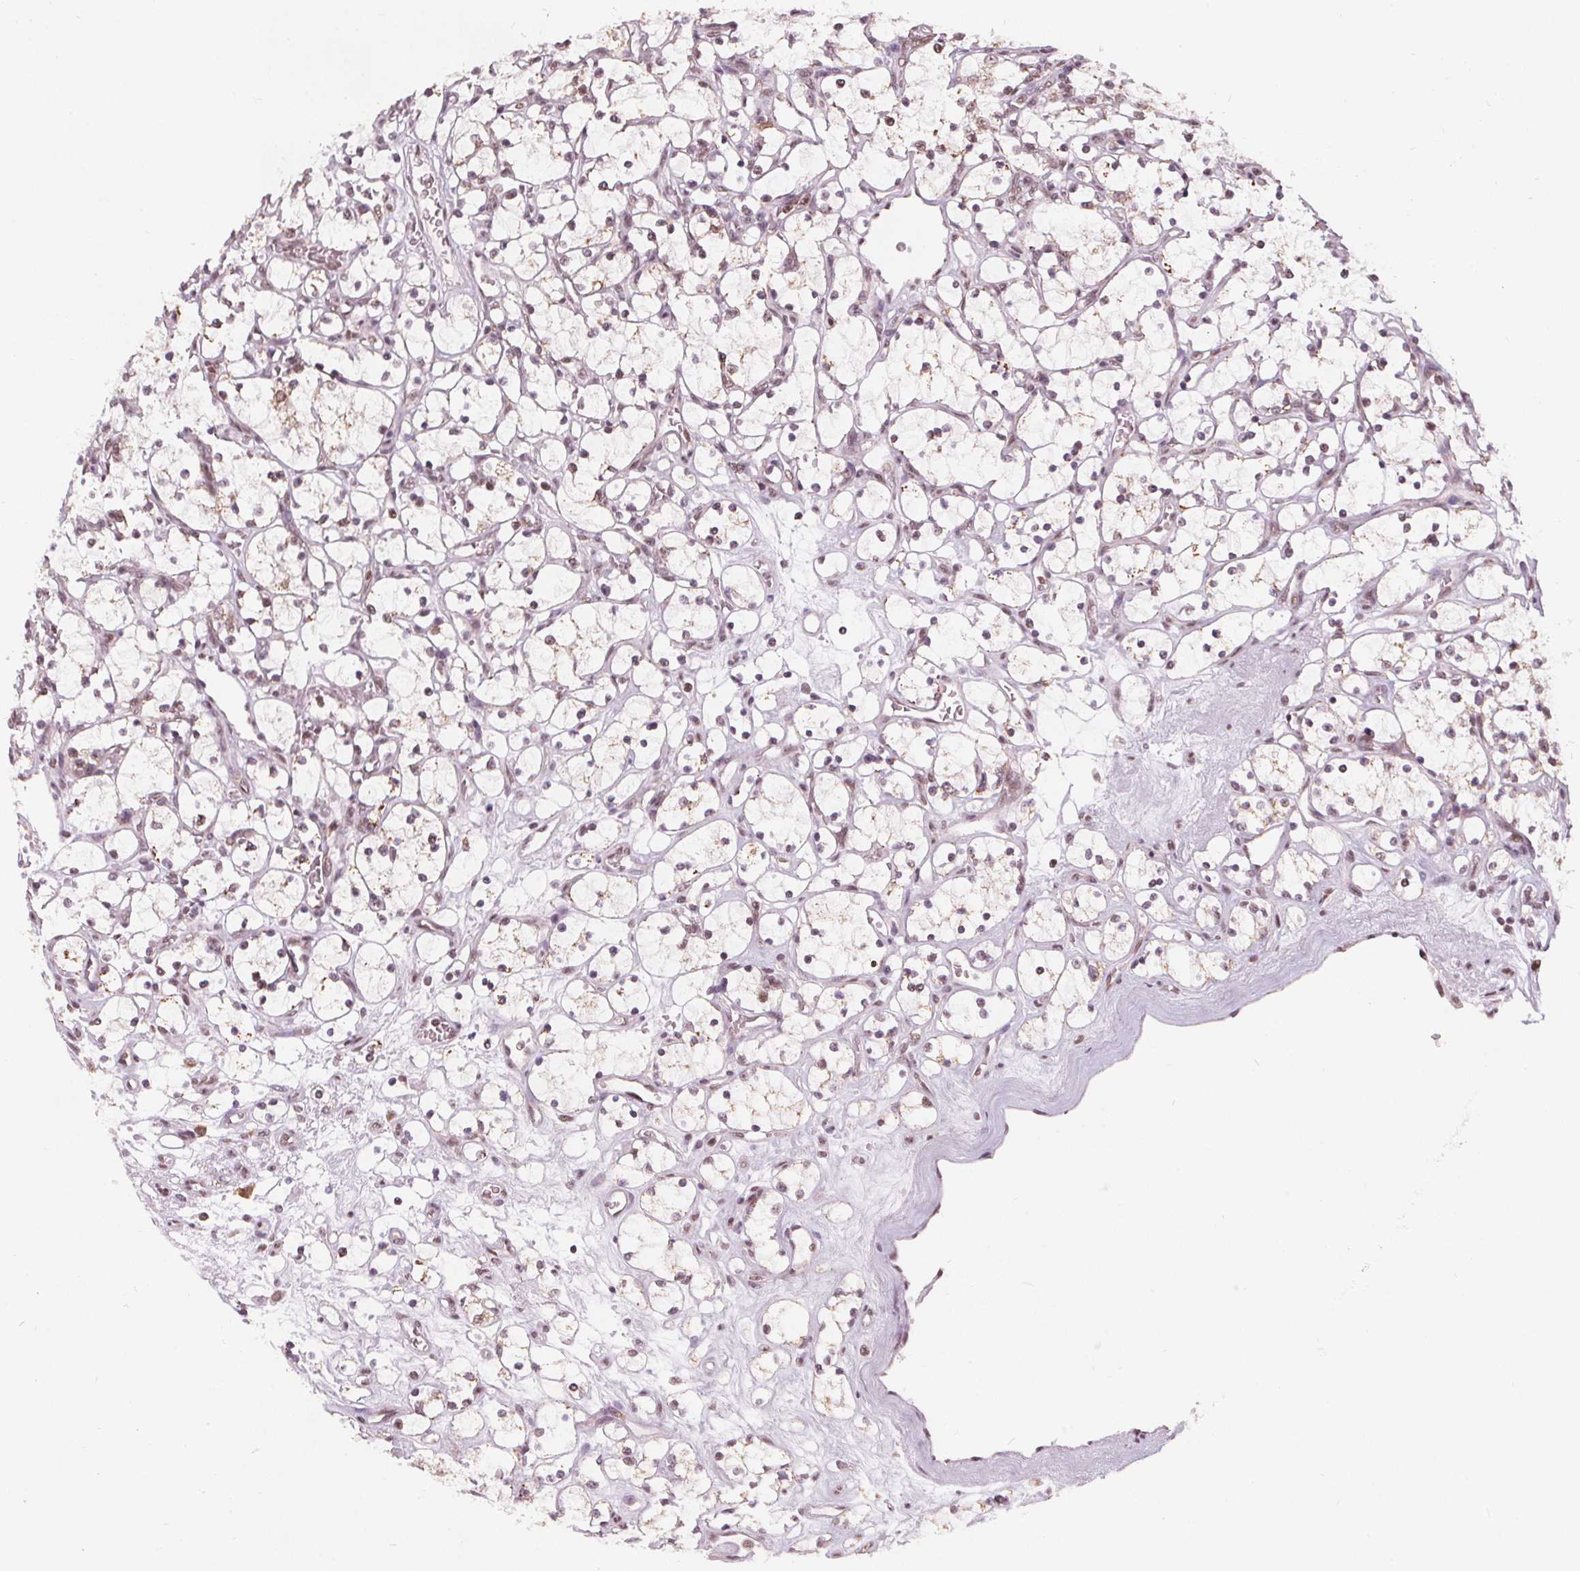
{"staining": {"intensity": "moderate", "quantity": "<25%", "location": "nuclear"}, "tissue": "renal cancer", "cell_type": "Tumor cells", "image_type": "cancer", "snomed": [{"axis": "morphology", "description": "Adenocarcinoma, NOS"}, {"axis": "topography", "description": "Kidney"}], "caption": "The histopathology image demonstrates staining of renal cancer, revealing moderate nuclear protein staining (brown color) within tumor cells. The protein of interest is shown in brown color, while the nuclei are stained blue.", "gene": "DPM2", "patient": {"sex": "female", "age": 69}}